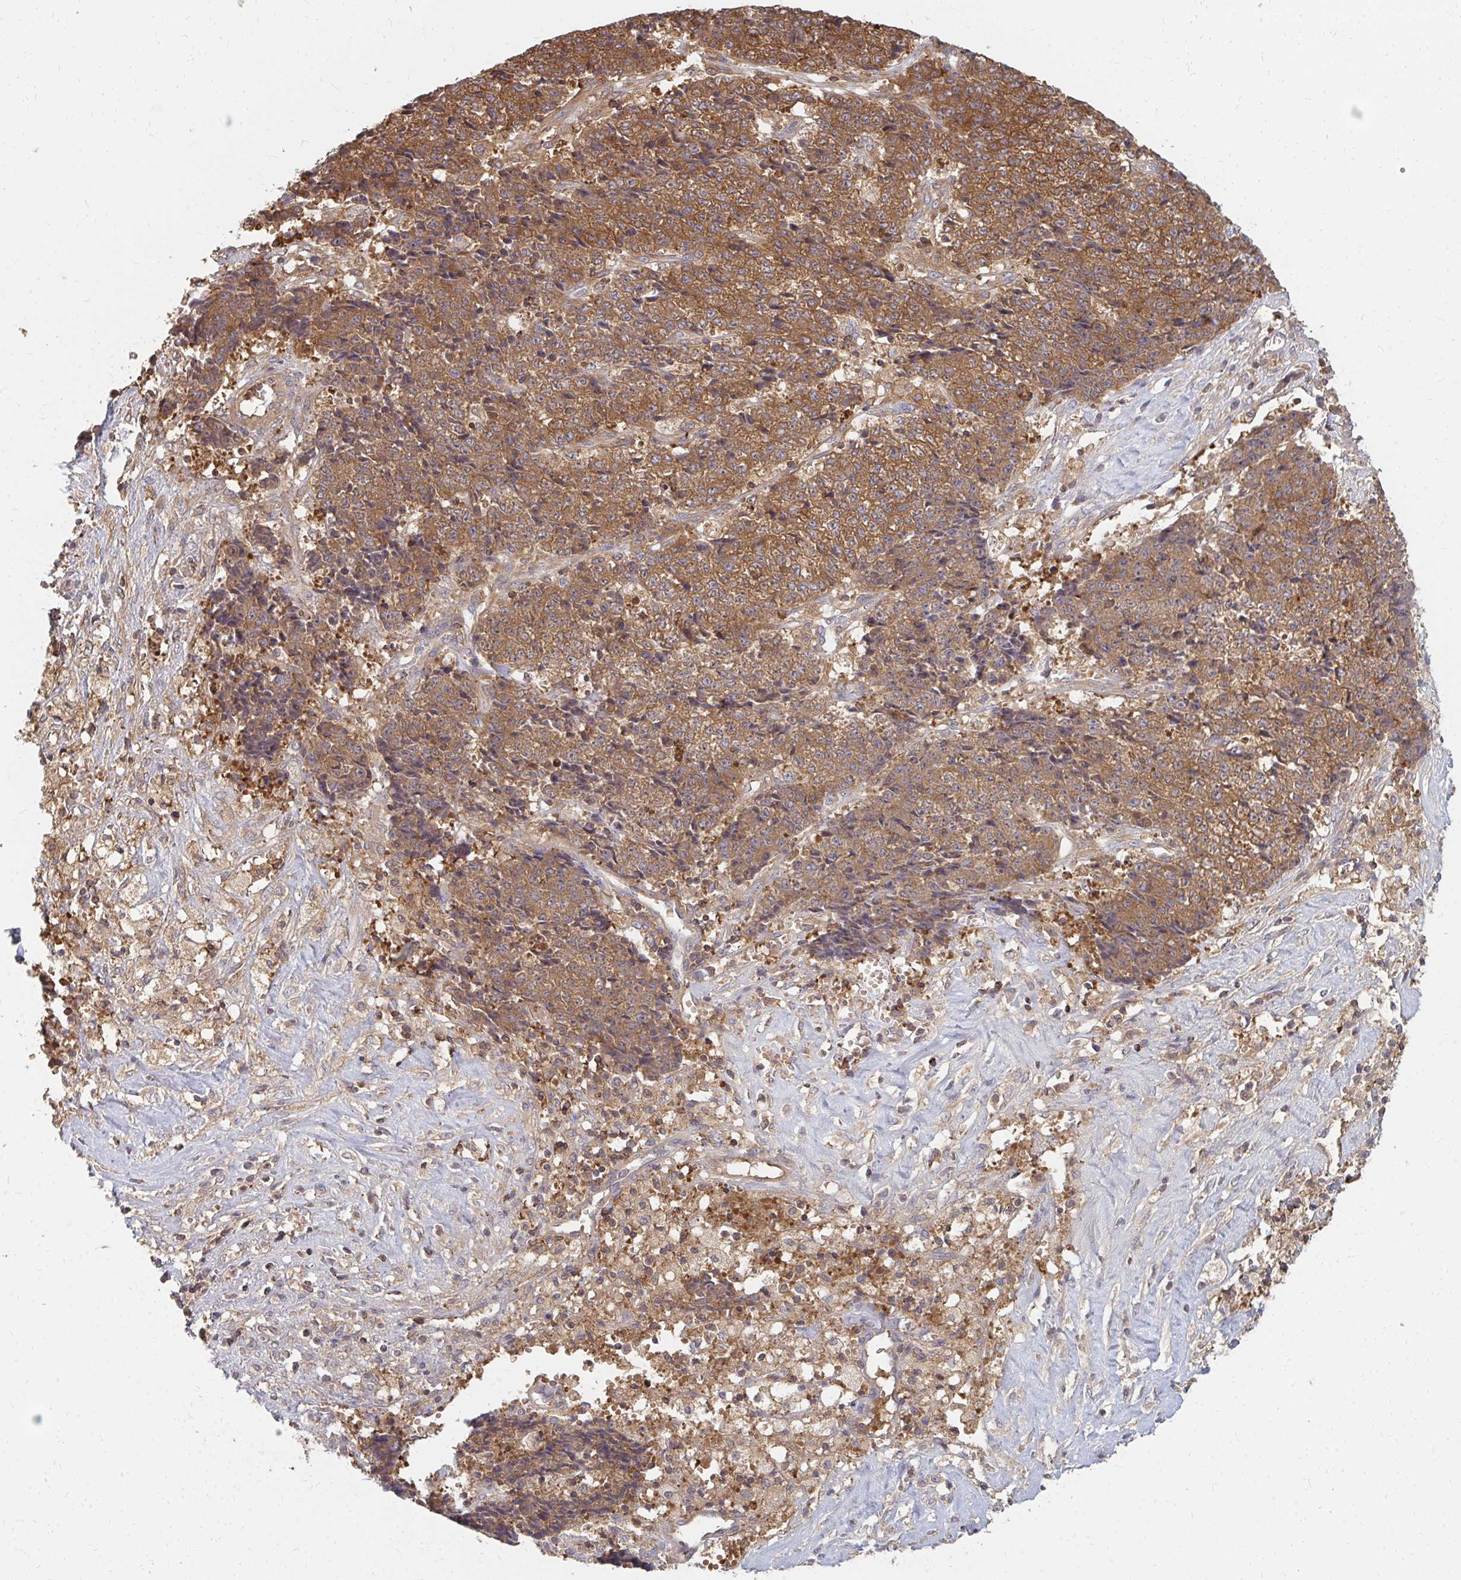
{"staining": {"intensity": "moderate", "quantity": ">75%", "location": "cytoplasmic/membranous"}, "tissue": "ovarian cancer", "cell_type": "Tumor cells", "image_type": "cancer", "snomed": [{"axis": "morphology", "description": "Carcinoma, endometroid"}, {"axis": "topography", "description": "Ovary"}], "caption": "Protein positivity by immunohistochemistry (IHC) shows moderate cytoplasmic/membranous staining in about >75% of tumor cells in ovarian endometroid carcinoma.", "gene": "ZNF285", "patient": {"sex": "female", "age": 42}}